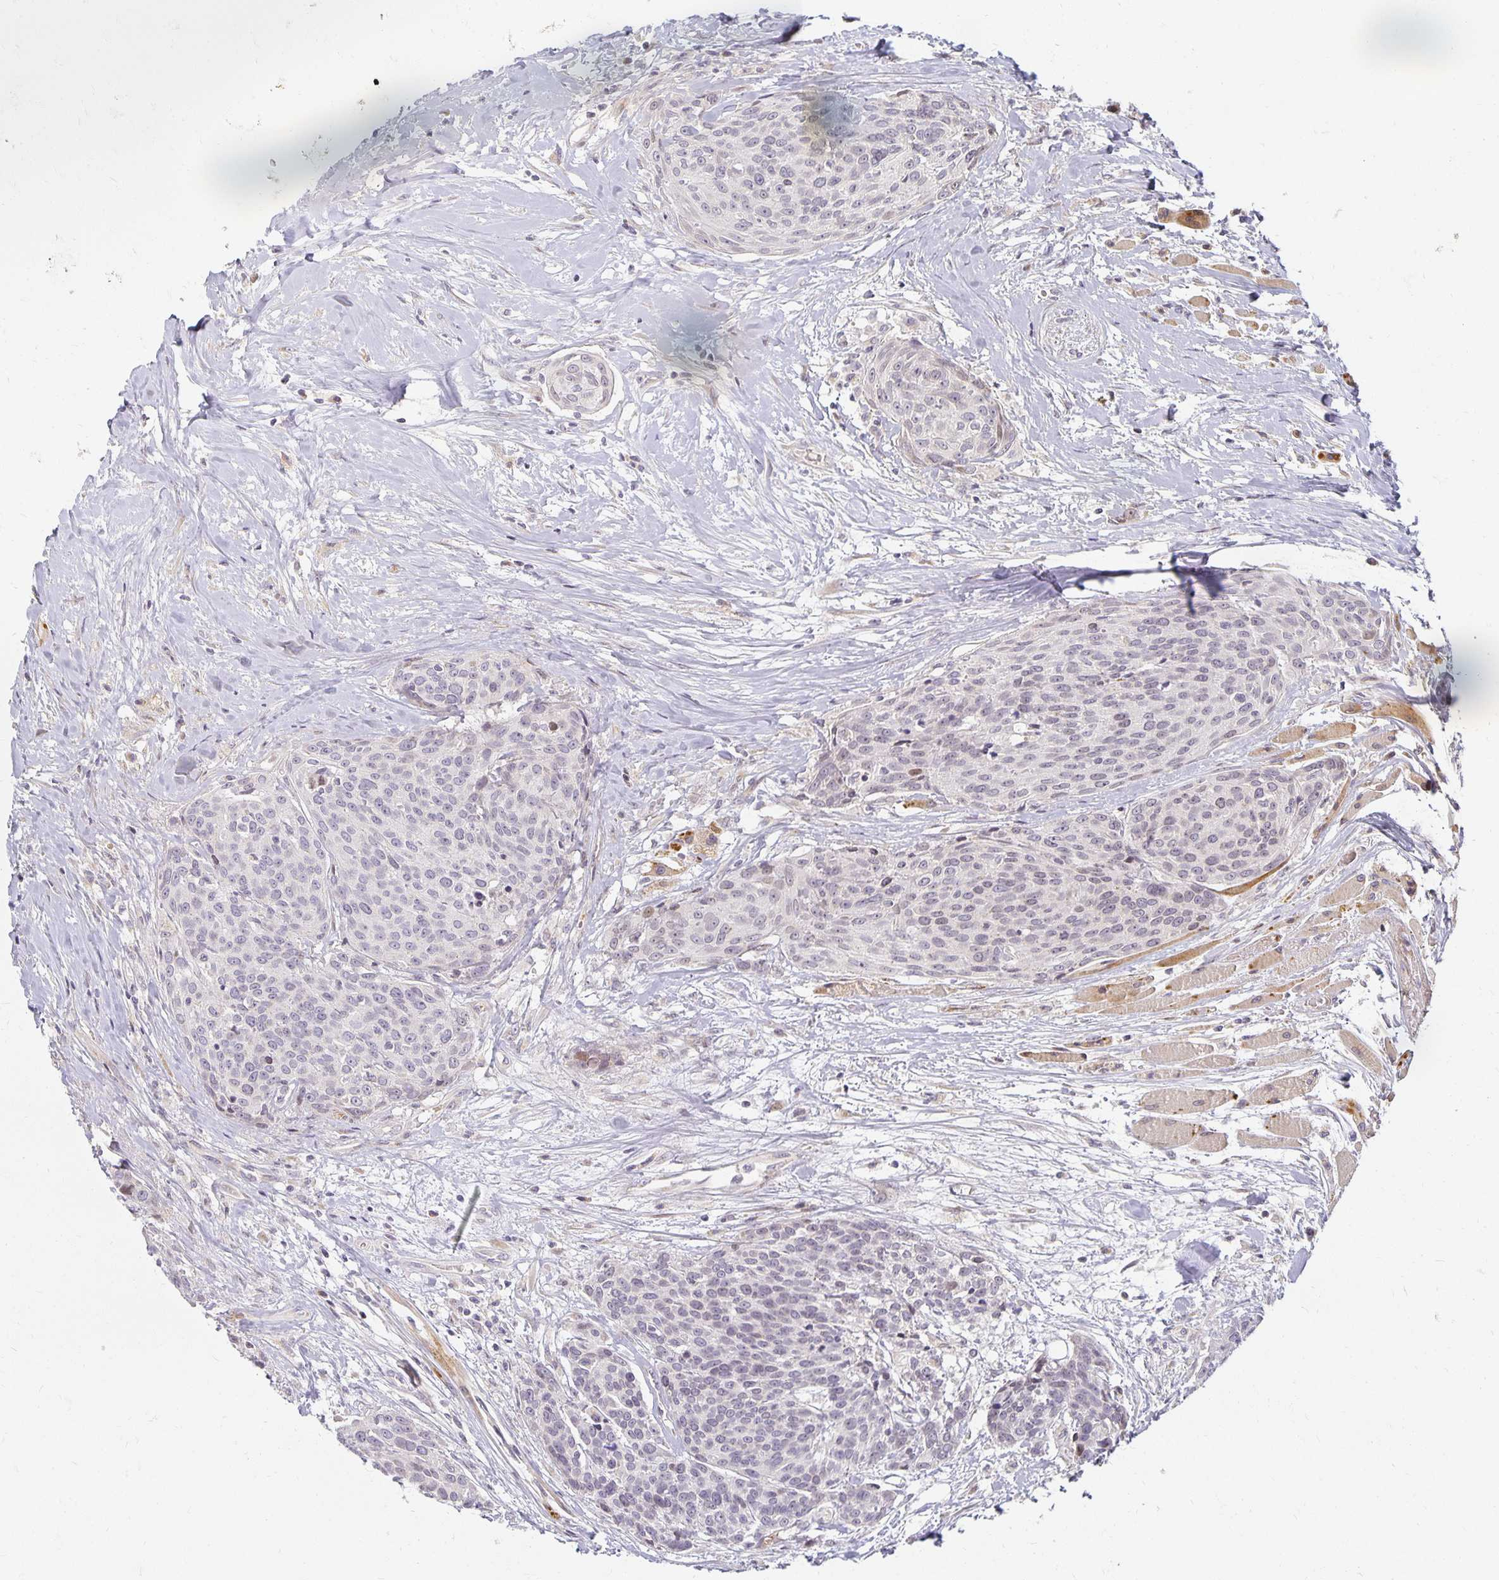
{"staining": {"intensity": "negative", "quantity": "none", "location": "none"}, "tissue": "head and neck cancer", "cell_type": "Tumor cells", "image_type": "cancer", "snomed": [{"axis": "morphology", "description": "Squamous cell carcinoma, NOS"}, {"axis": "topography", "description": "Oral tissue"}, {"axis": "topography", "description": "Head-Neck"}], "caption": "A high-resolution photomicrograph shows immunohistochemistry staining of head and neck squamous cell carcinoma, which displays no significant expression in tumor cells.", "gene": "EHF", "patient": {"sex": "male", "age": 64}}